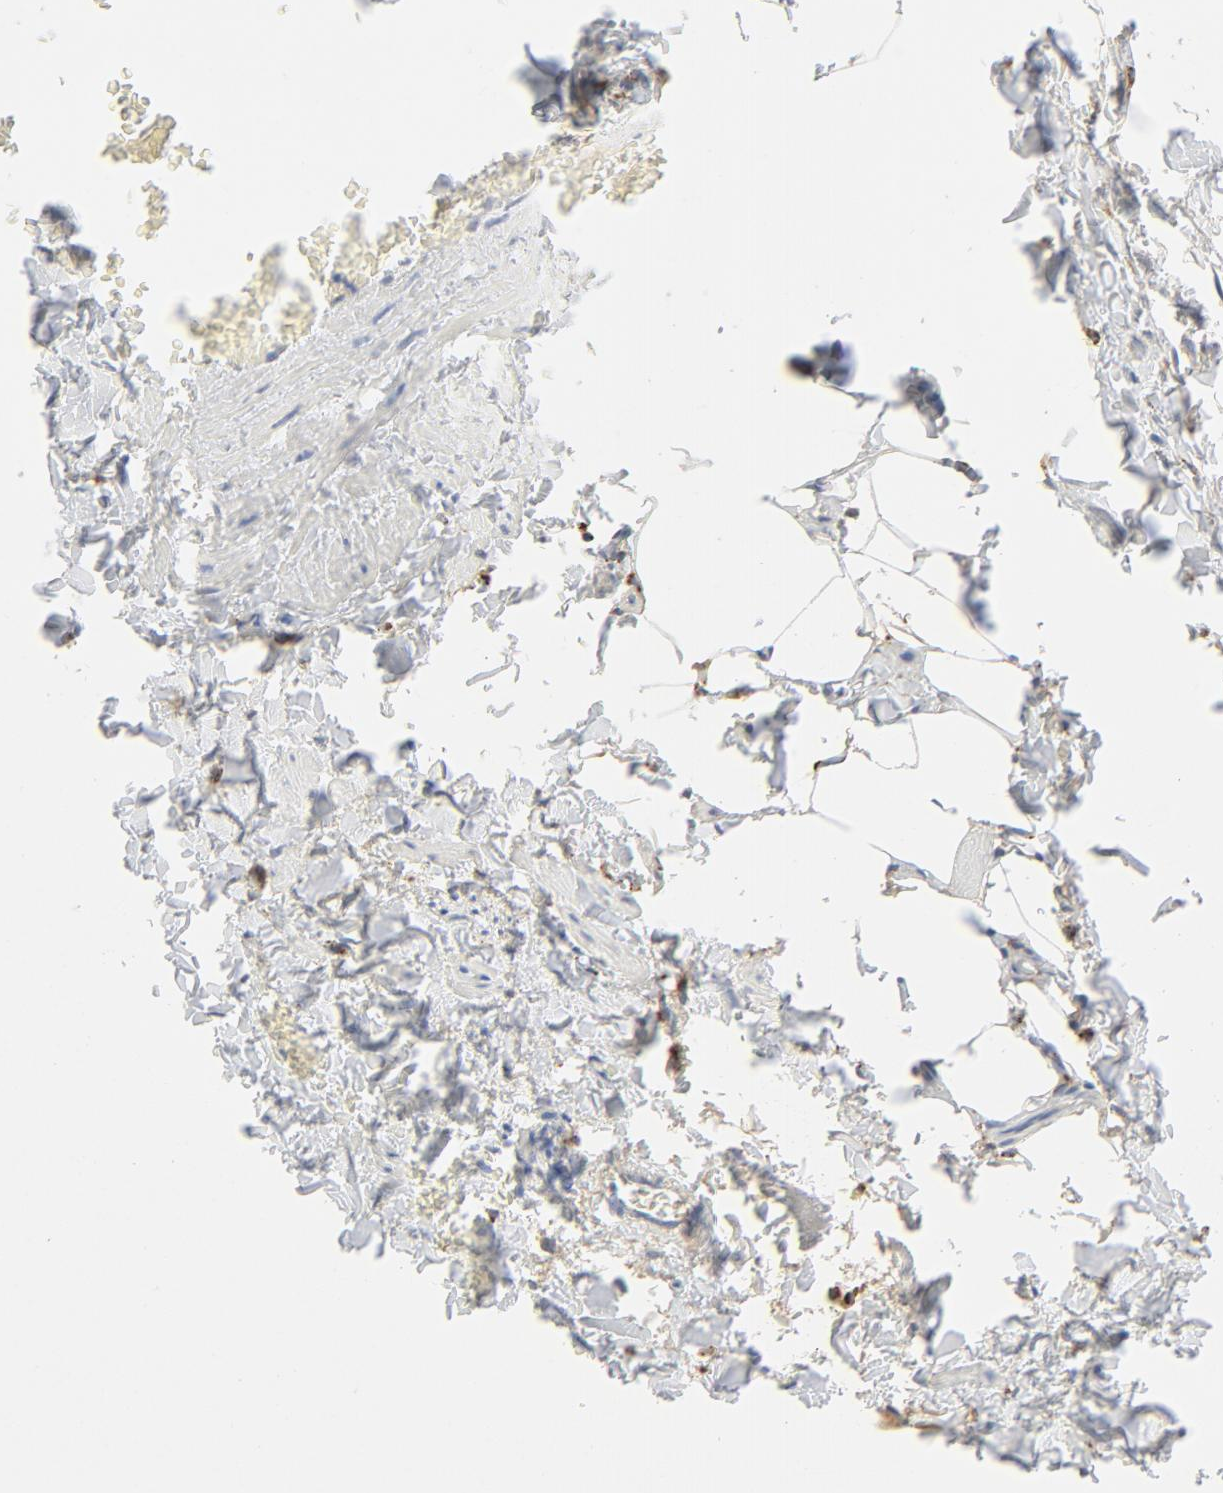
{"staining": {"intensity": "weak", "quantity": "25%-75%", "location": "cytoplasmic/membranous"}, "tissue": "adipose tissue", "cell_type": "Adipocytes", "image_type": "normal", "snomed": [{"axis": "morphology", "description": "Normal tissue, NOS"}, {"axis": "topography", "description": "Vascular tissue"}], "caption": "The micrograph reveals staining of benign adipose tissue, revealing weak cytoplasmic/membranous protein staining (brown color) within adipocytes. (Stains: DAB (3,3'-diaminobenzidine) in brown, nuclei in blue, Microscopy: brightfield microscopy at high magnification).", "gene": "MAGEB17", "patient": {"sex": "male", "age": 41}}